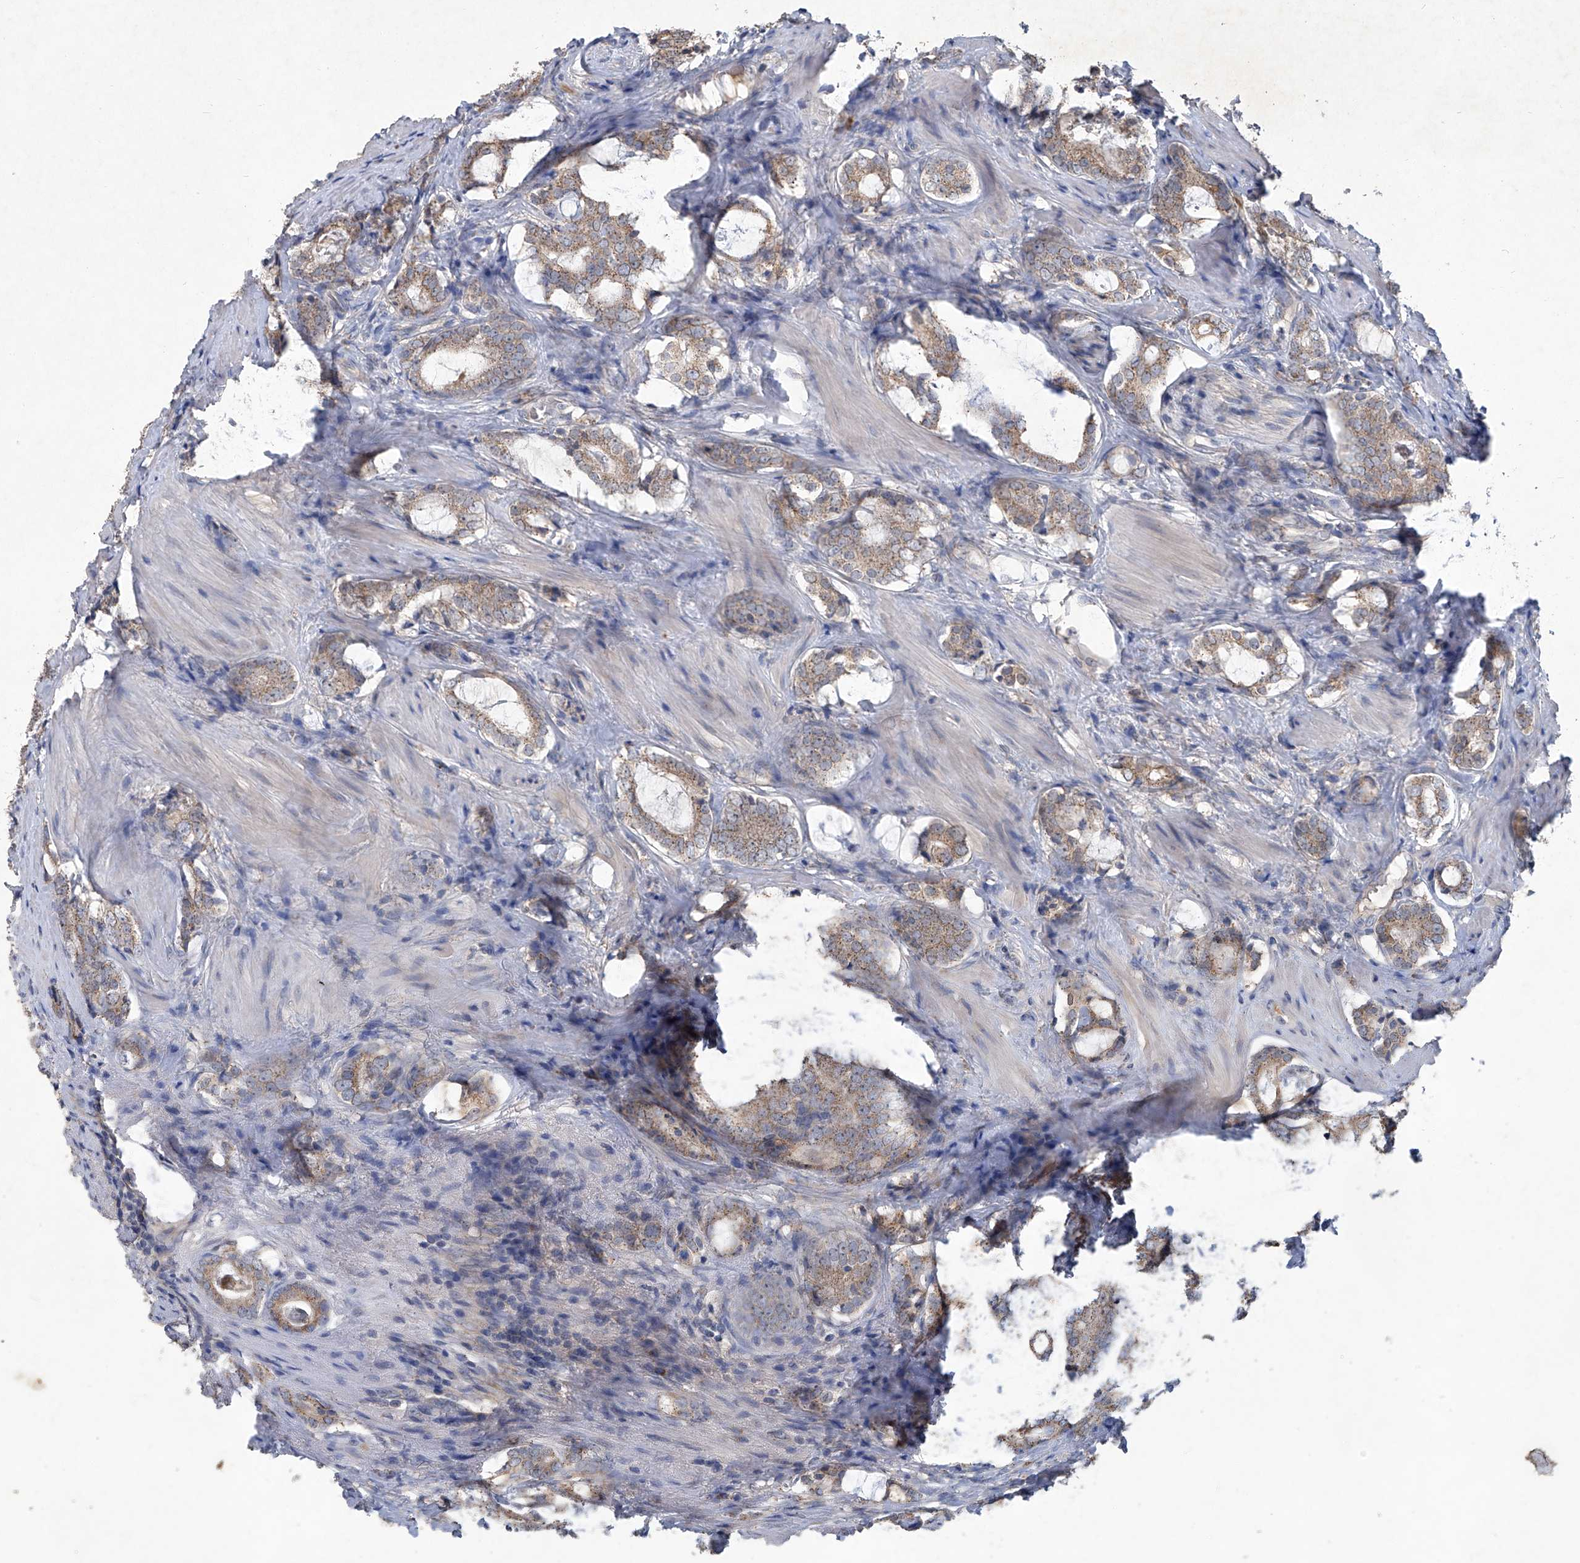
{"staining": {"intensity": "weak", "quantity": ">75%", "location": "cytoplasmic/membranous"}, "tissue": "prostate cancer", "cell_type": "Tumor cells", "image_type": "cancer", "snomed": [{"axis": "morphology", "description": "Adenocarcinoma, High grade"}, {"axis": "topography", "description": "Prostate"}], "caption": "Brown immunohistochemical staining in human high-grade adenocarcinoma (prostate) displays weak cytoplasmic/membranous positivity in about >75% of tumor cells.", "gene": "PCSK5", "patient": {"sex": "male", "age": 63}}